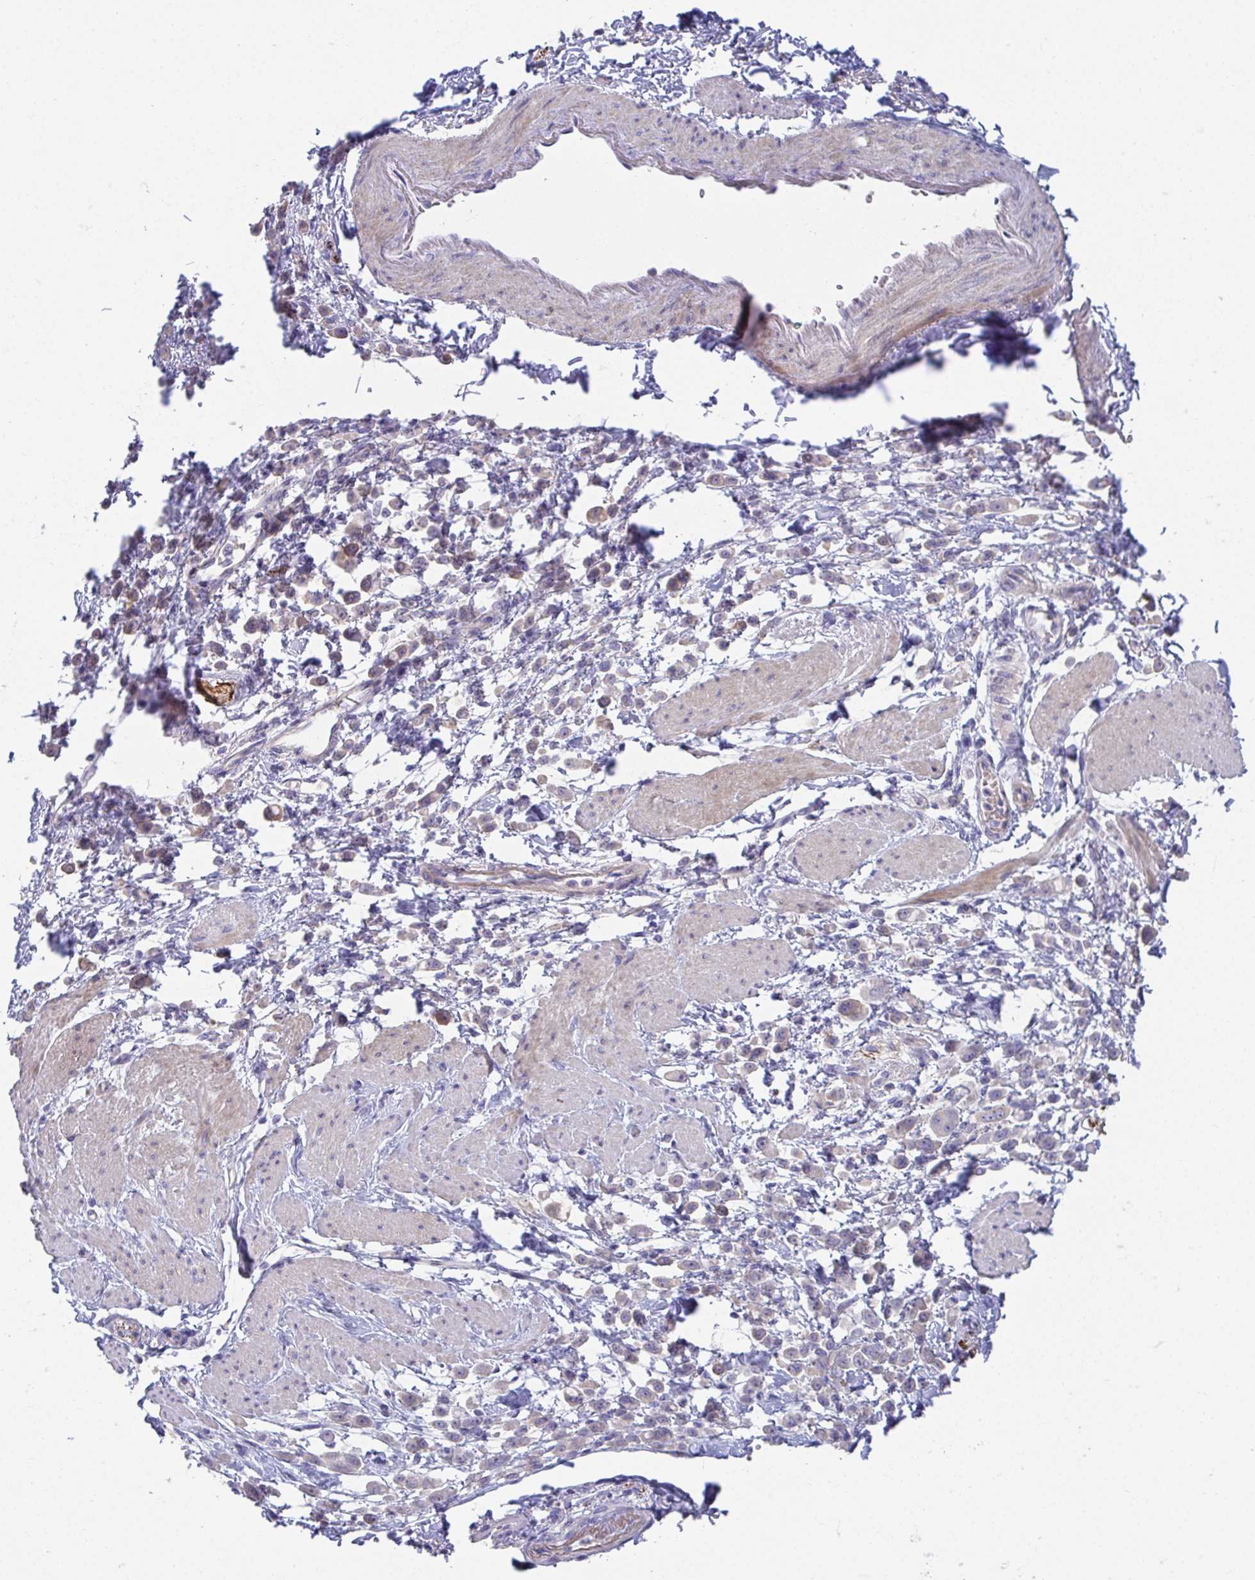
{"staining": {"intensity": "negative", "quantity": "none", "location": "none"}, "tissue": "pancreatic cancer", "cell_type": "Tumor cells", "image_type": "cancer", "snomed": [{"axis": "morphology", "description": "Normal tissue, NOS"}, {"axis": "morphology", "description": "Adenocarcinoma, NOS"}, {"axis": "topography", "description": "Pancreas"}], "caption": "Immunohistochemical staining of human adenocarcinoma (pancreatic) shows no significant positivity in tumor cells.", "gene": "ANO5", "patient": {"sex": "female", "age": 64}}